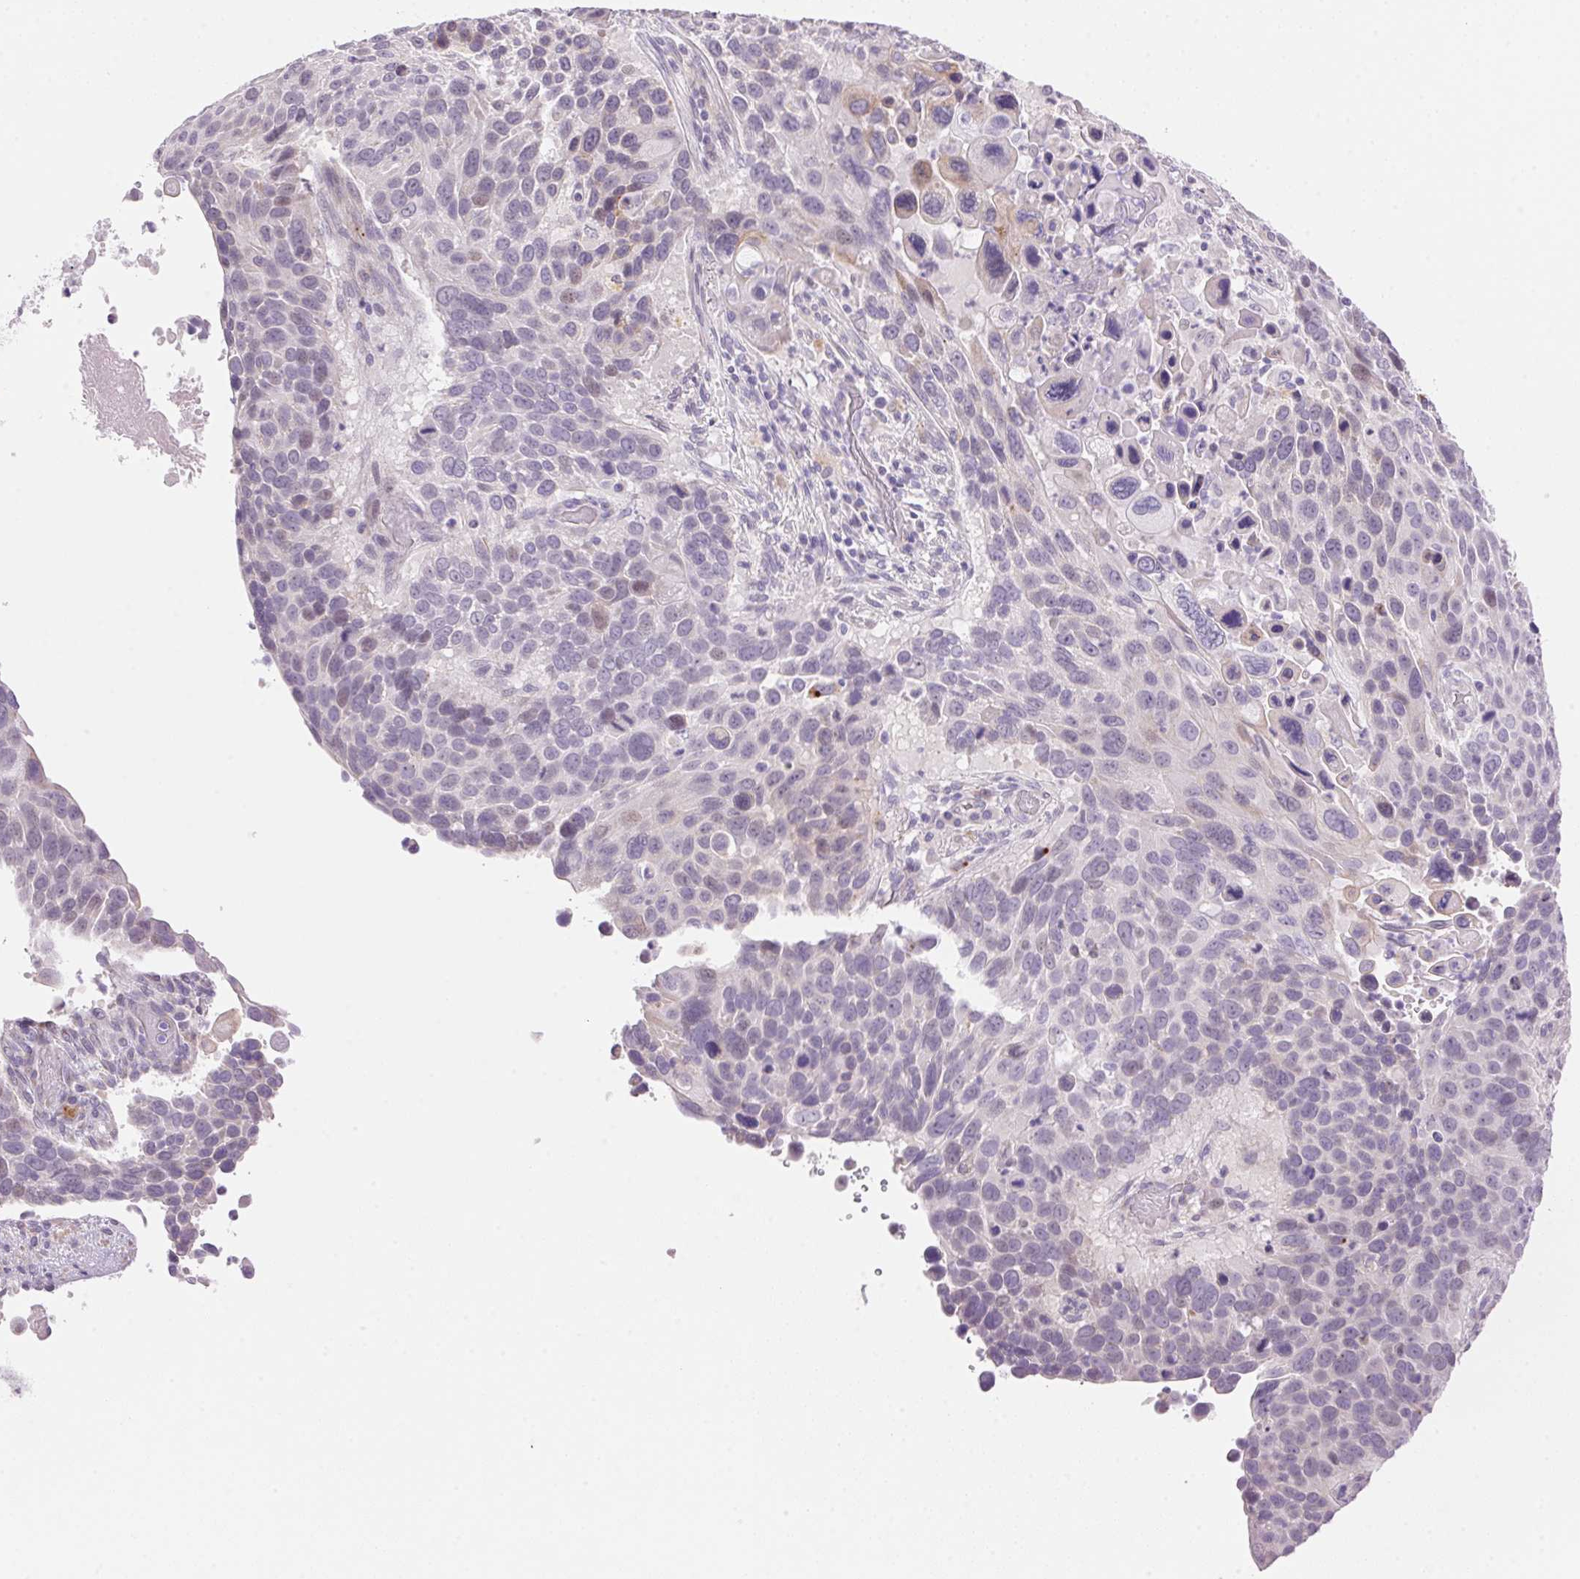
{"staining": {"intensity": "negative", "quantity": "none", "location": "none"}, "tissue": "lung cancer", "cell_type": "Tumor cells", "image_type": "cancer", "snomed": [{"axis": "morphology", "description": "Squamous cell carcinoma, NOS"}, {"axis": "topography", "description": "Lung"}], "caption": "DAB immunohistochemical staining of human lung cancer (squamous cell carcinoma) demonstrates no significant positivity in tumor cells. (IHC, brightfield microscopy, high magnification).", "gene": "TEKT1", "patient": {"sex": "male", "age": 68}}